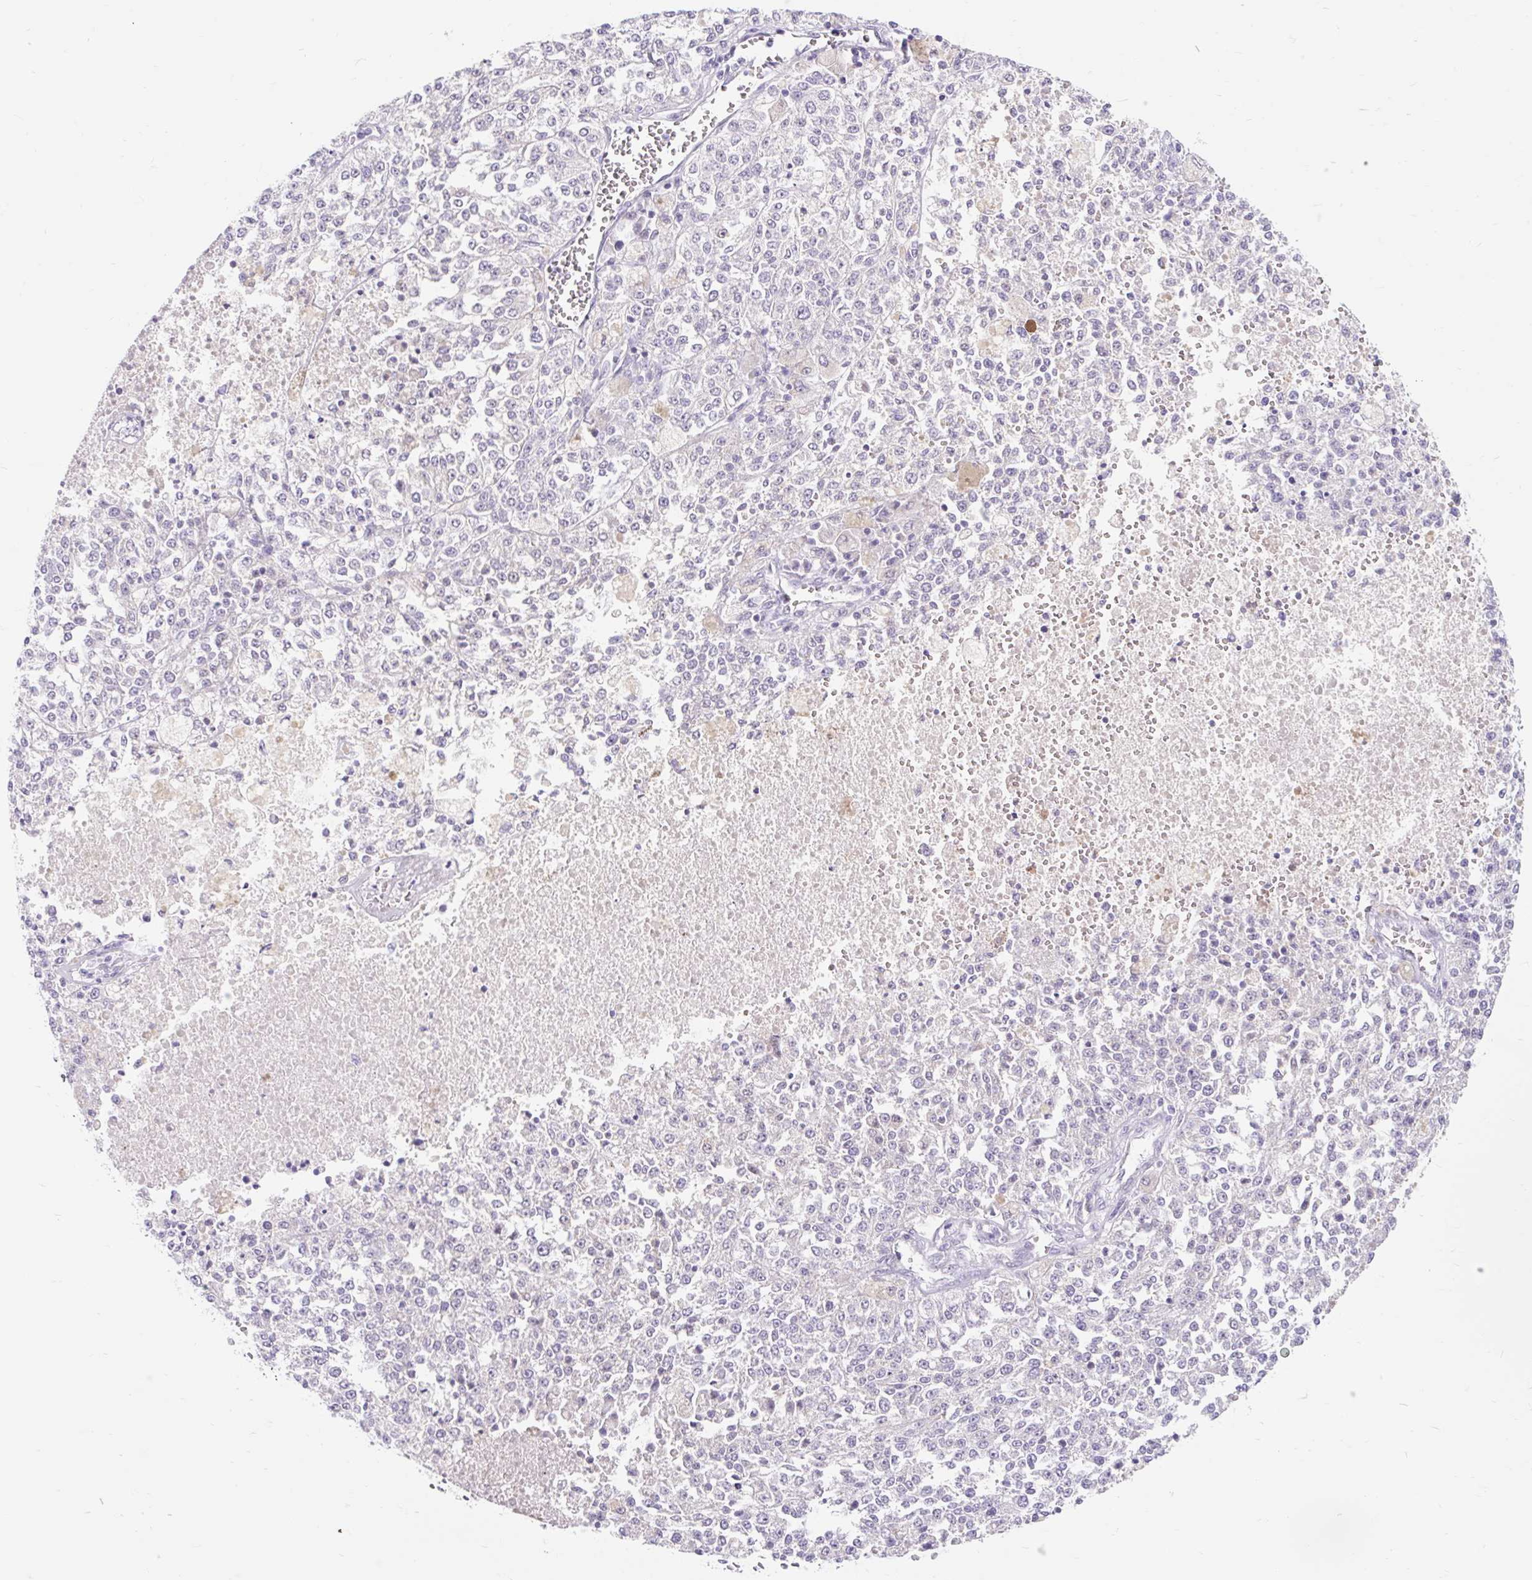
{"staining": {"intensity": "negative", "quantity": "none", "location": "none"}, "tissue": "melanoma", "cell_type": "Tumor cells", "image_type": "cancer", "snomed": [{"axis": "morphology", "description": "Malignant melanoma, NOS"}, {"axis": "topography", "description": "Skin"}], "caption": "Human melanoma stained for a protein using IHC shows no positivity in tumor cells.", "gene": "ITPK1", "patient": {"sex": "female", "age": 64}}